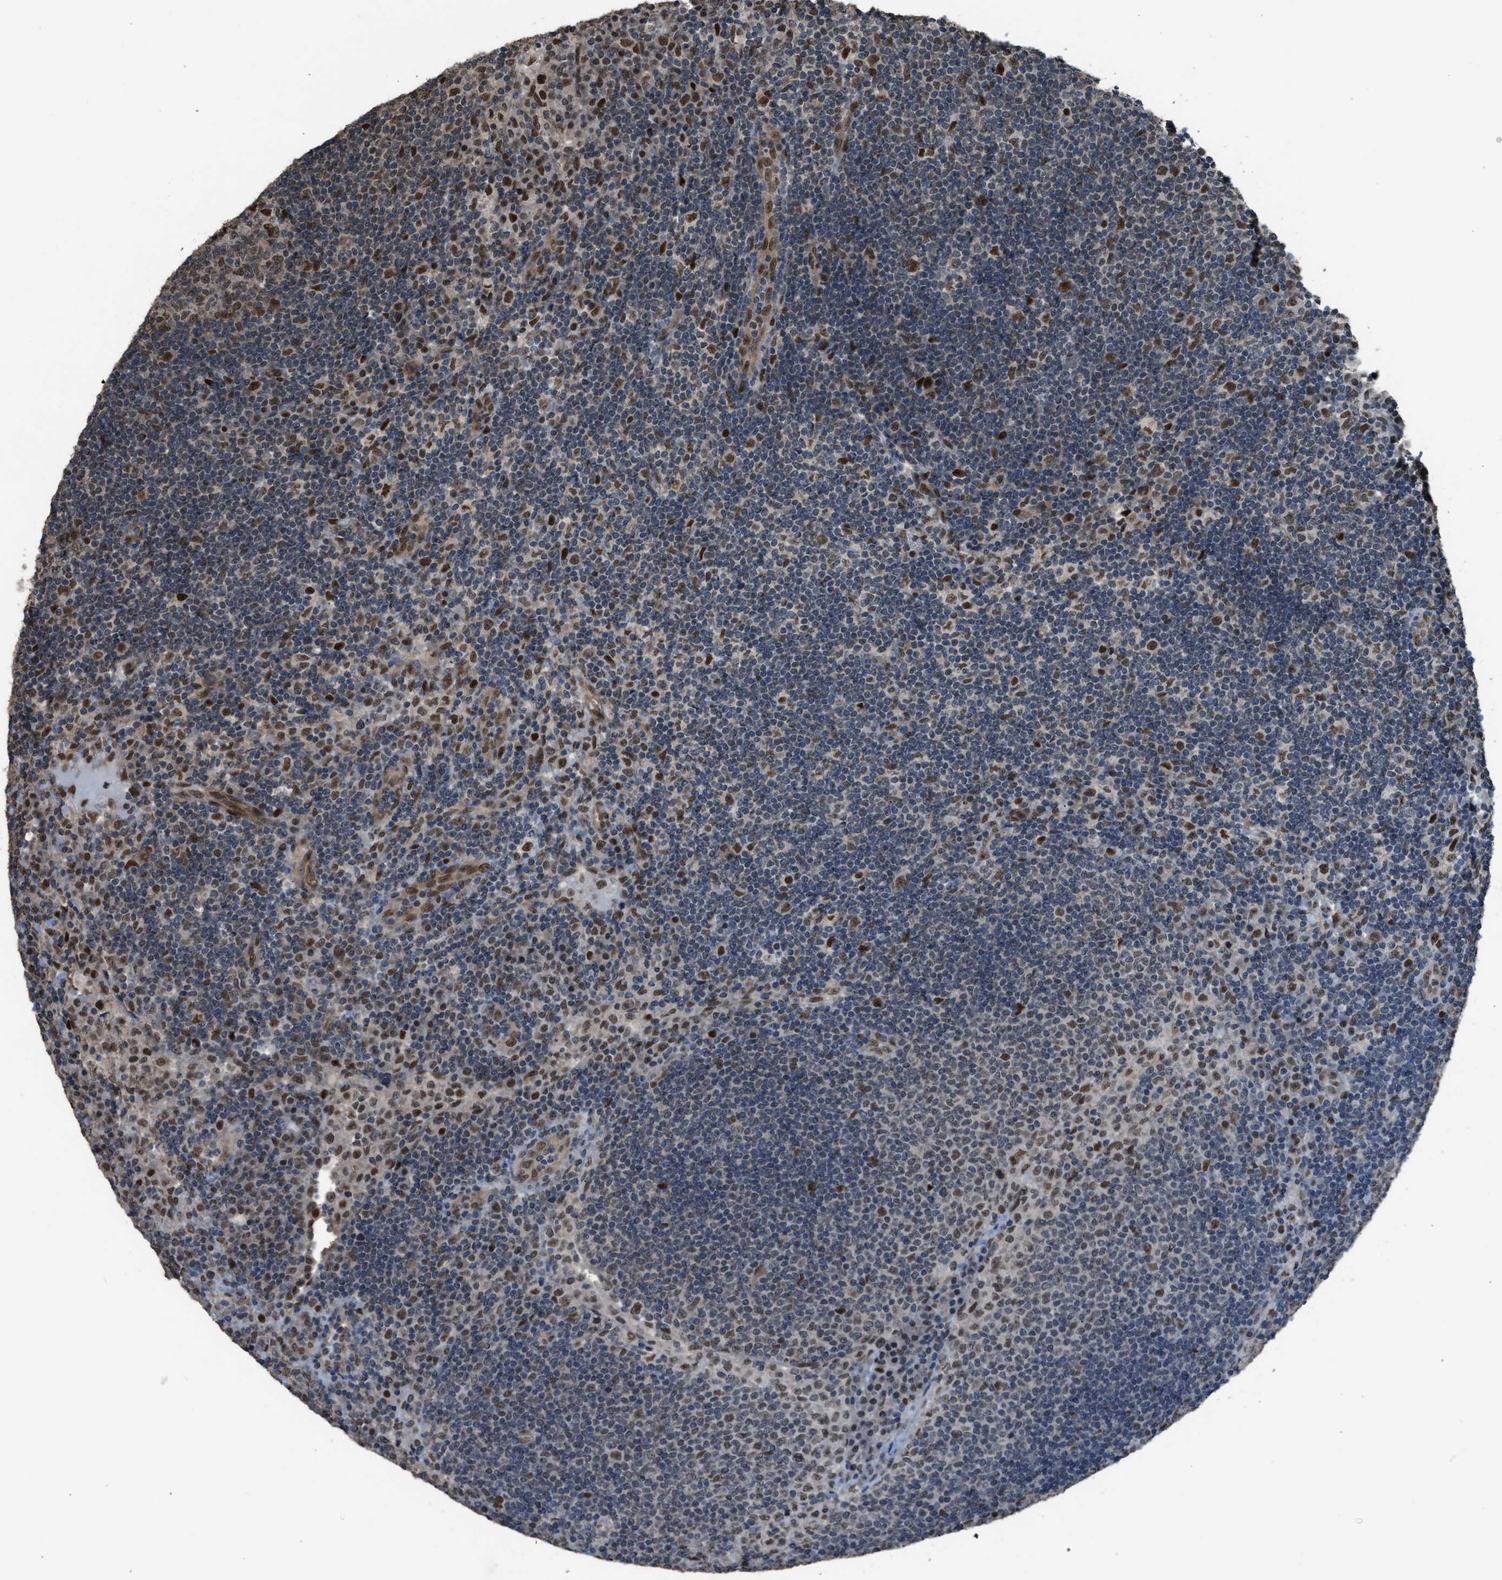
{"staining": {"intensity": "moderate", "quantity": ">75%", "location": "nuclear"}, "tissue": "lymph node", "cell_type": "Germinal center cells", "image_type": "normal", "snomed": [{"axis": "morphology", "description": "Normal tissue, NOS"}, {"axis": "topography", "description": "Lymph node"}], "caption": "Immunohistochemical staining of normal lymph node shows moderate nuclear protein positivity in approximately >75% of germinal center cells. (DAB IHC, brown staining for protein, blue staining for nuclei).", "gene": "KPNA6", "patient": {"sex": "female", "age": 53}}